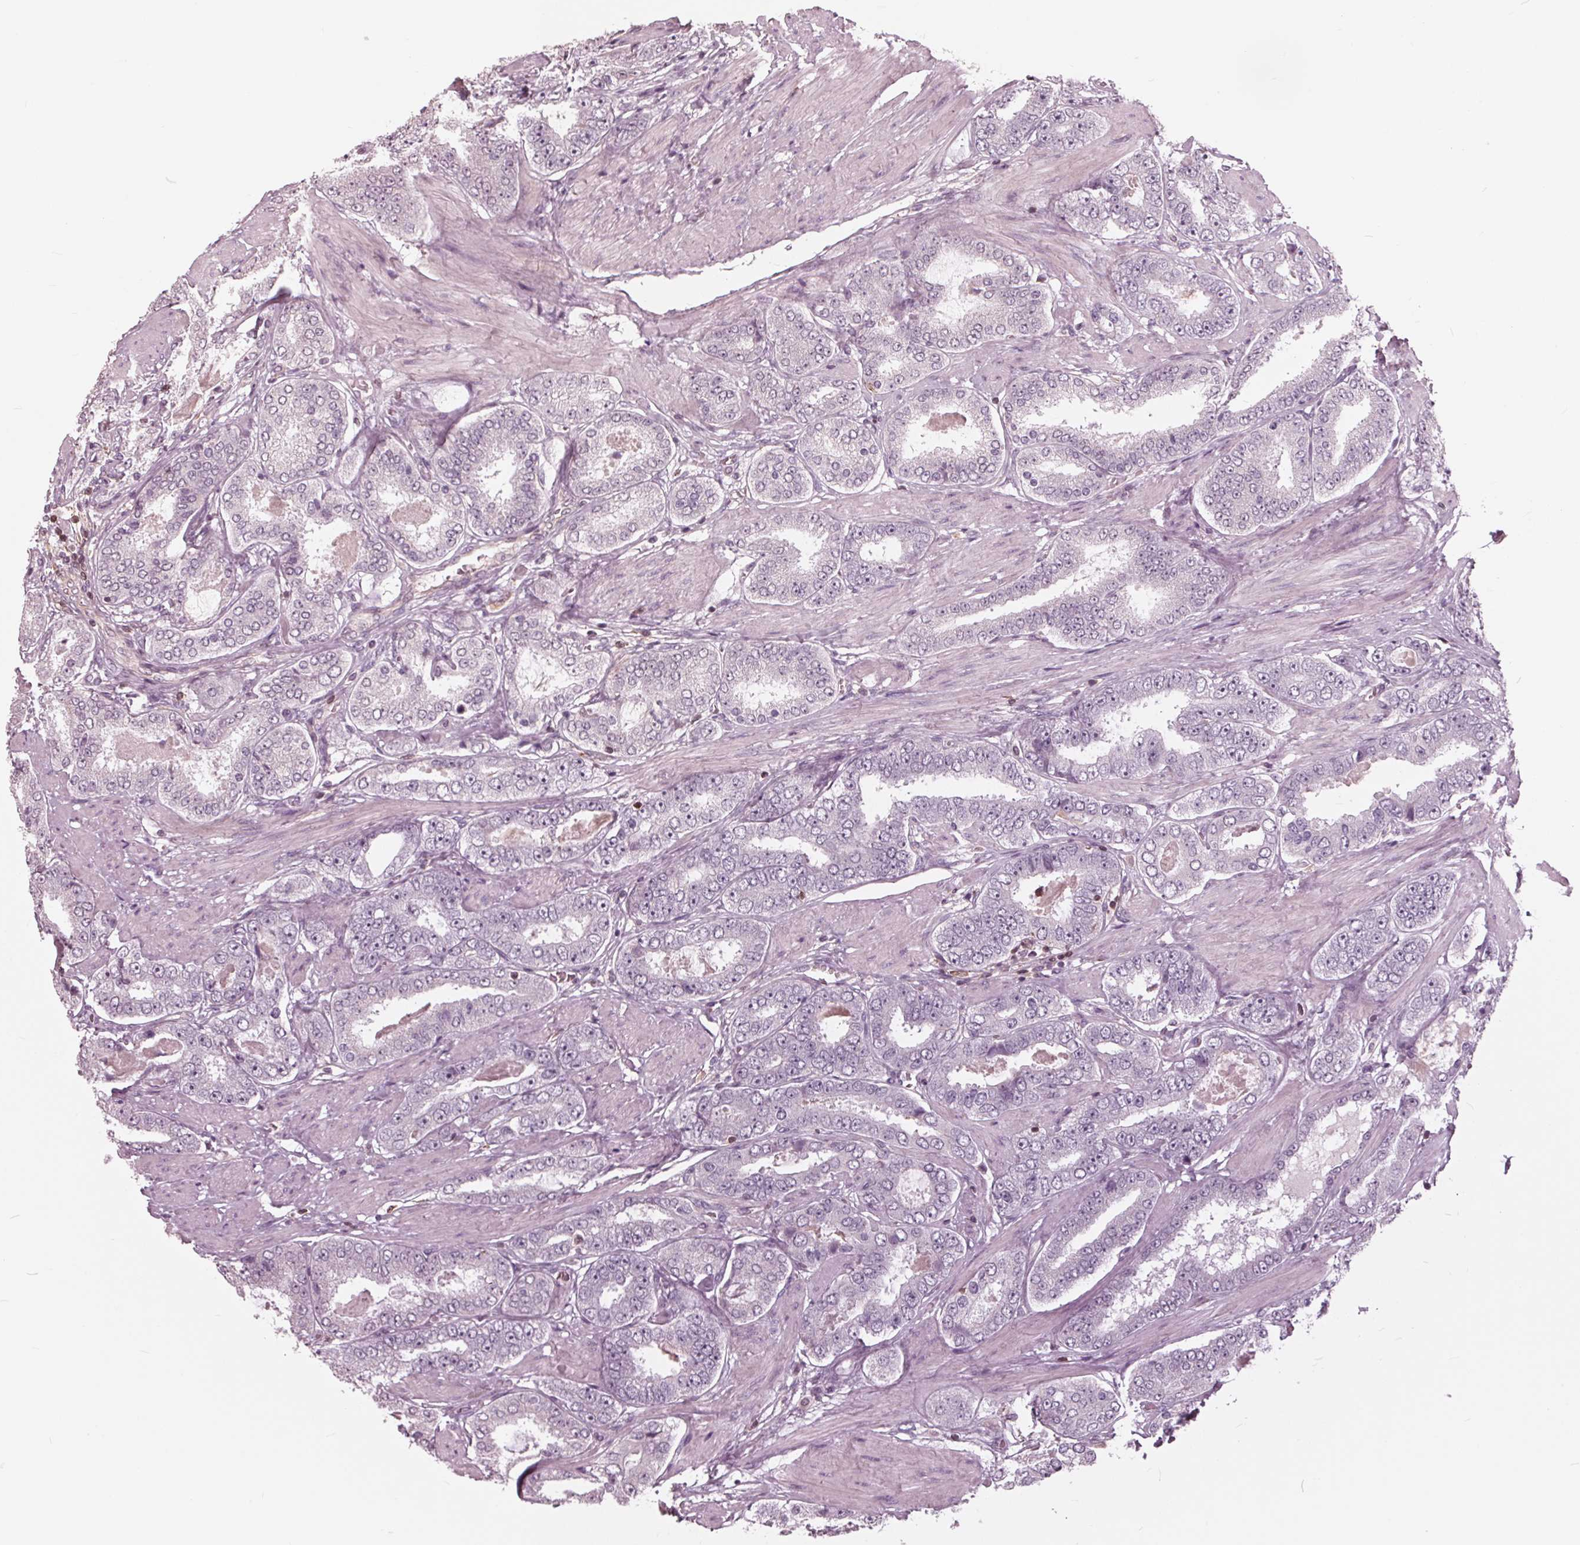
{"staining": {"intensity": "negative", "quantity": "none", "location": "none"}, "tissue": "prostate cancer", "cell_type": "Tumor cells", "image_type": "cancer", "snomed": [{"axis": "morphology", "description": "Adenocarcinoma, High grade"}, {"axis": "topography", "description": "Prostate"}], "caption": "Immunohistochemical staining of human high-grade adenocarcinoma (prostate) displays no significant positivity in tumor cells.", "gene": "ING3", "patient": {"sex": "male", "age": 63}}